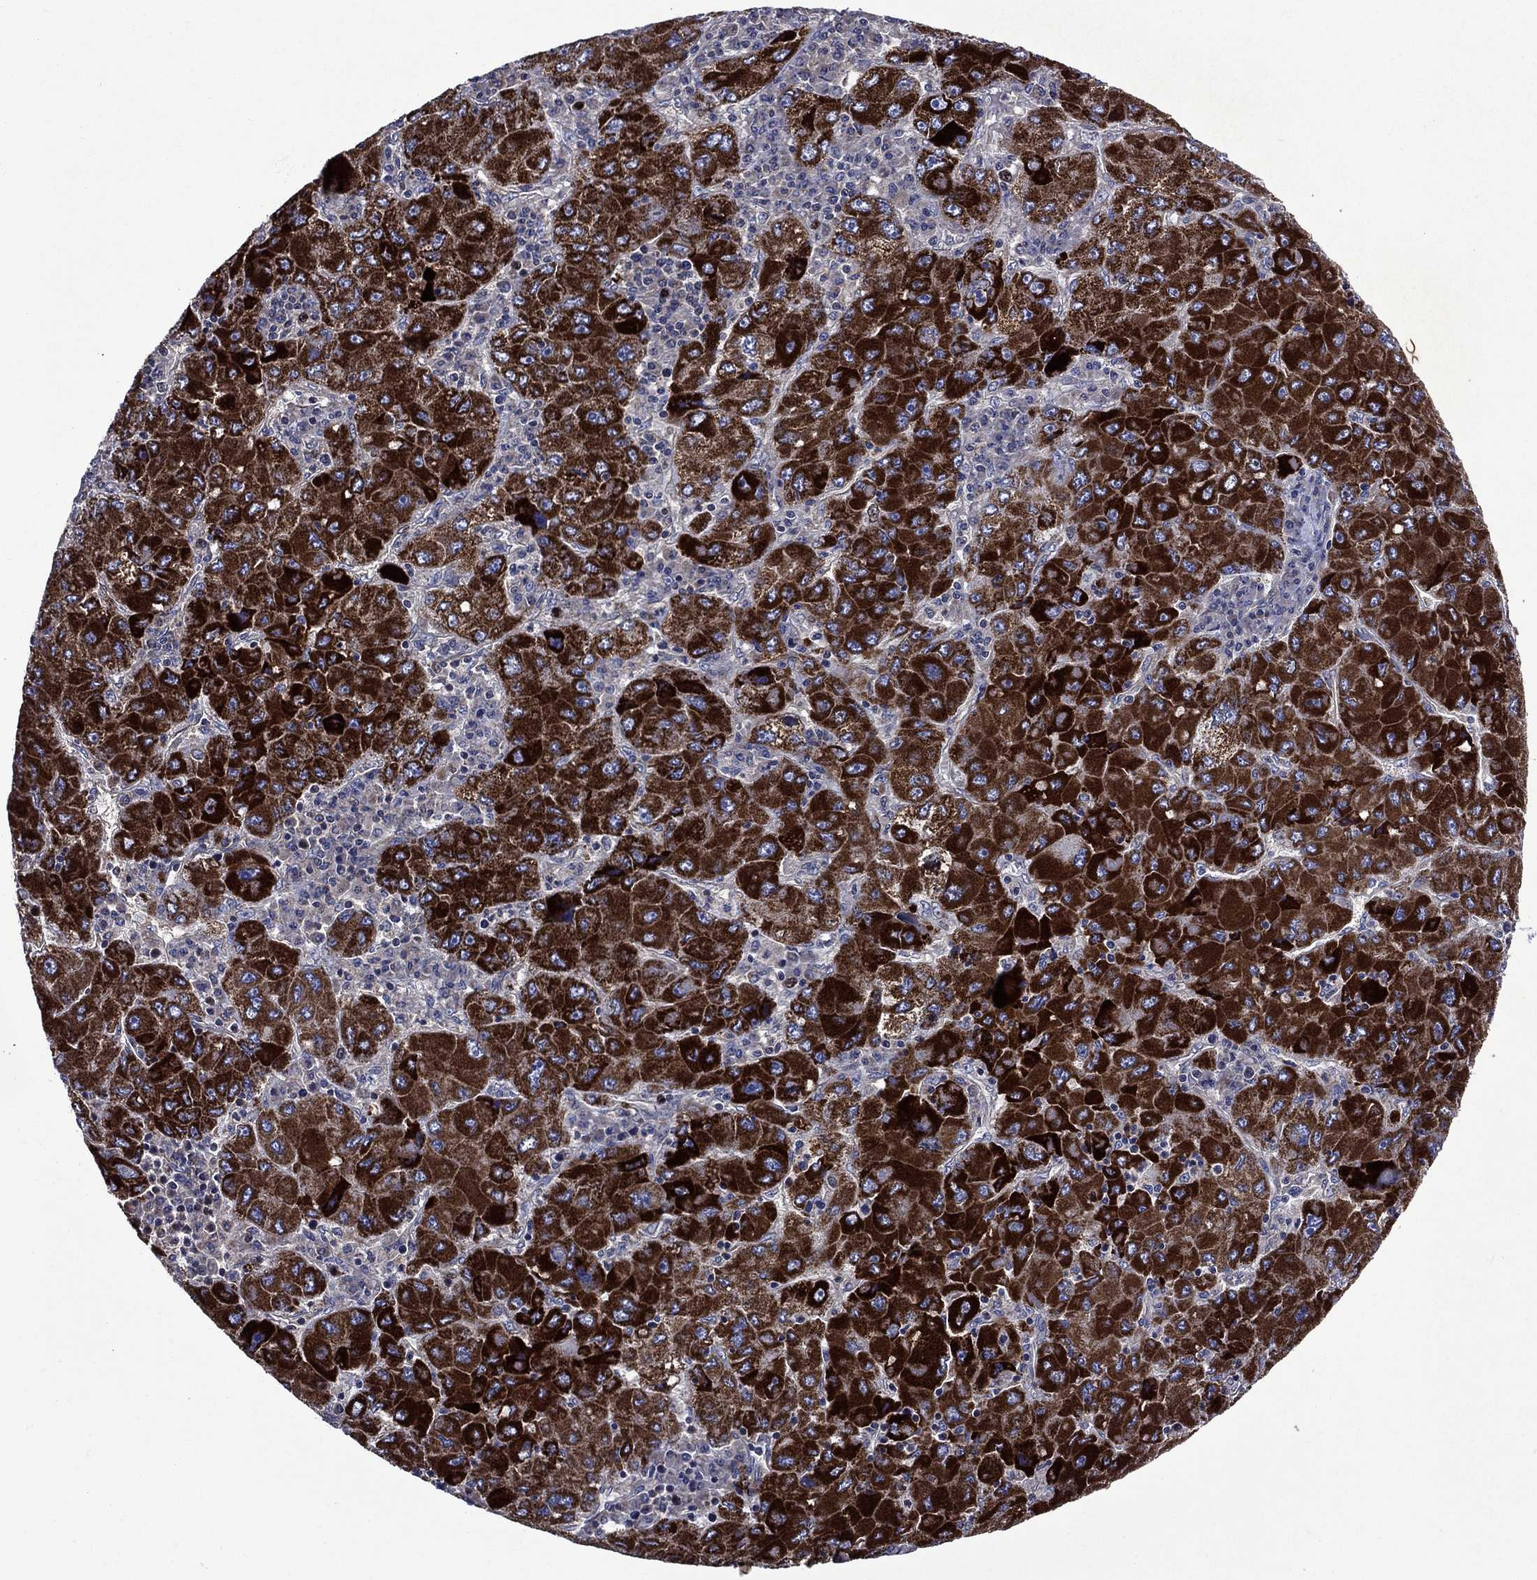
{"staining": {"intensity": "strong", "quantity": ">75%", "location": "cytoplasmic/membranous"}, "tissue": "liver cancer", "cell_type": "Tumor cells", "image_type": "cancer", "snomed": [{"axis": "morphology", "description": "Carcinoma, Hepatocellular, NOS"}, {"axis": "topography", "description": "Liver"}], "caption": "Protein analysis of liver hepatocellular carcinoma tissue displays strong cytoplasmic/membranous expression in approximately >75% of tumor cells. The staining is performed using DAB brown chromogen to label protein expression. The nuclei are counter-stained blue using hematoxylin.", "gene": "KIF22", "patient": {"sex": "male", "age": 75}}